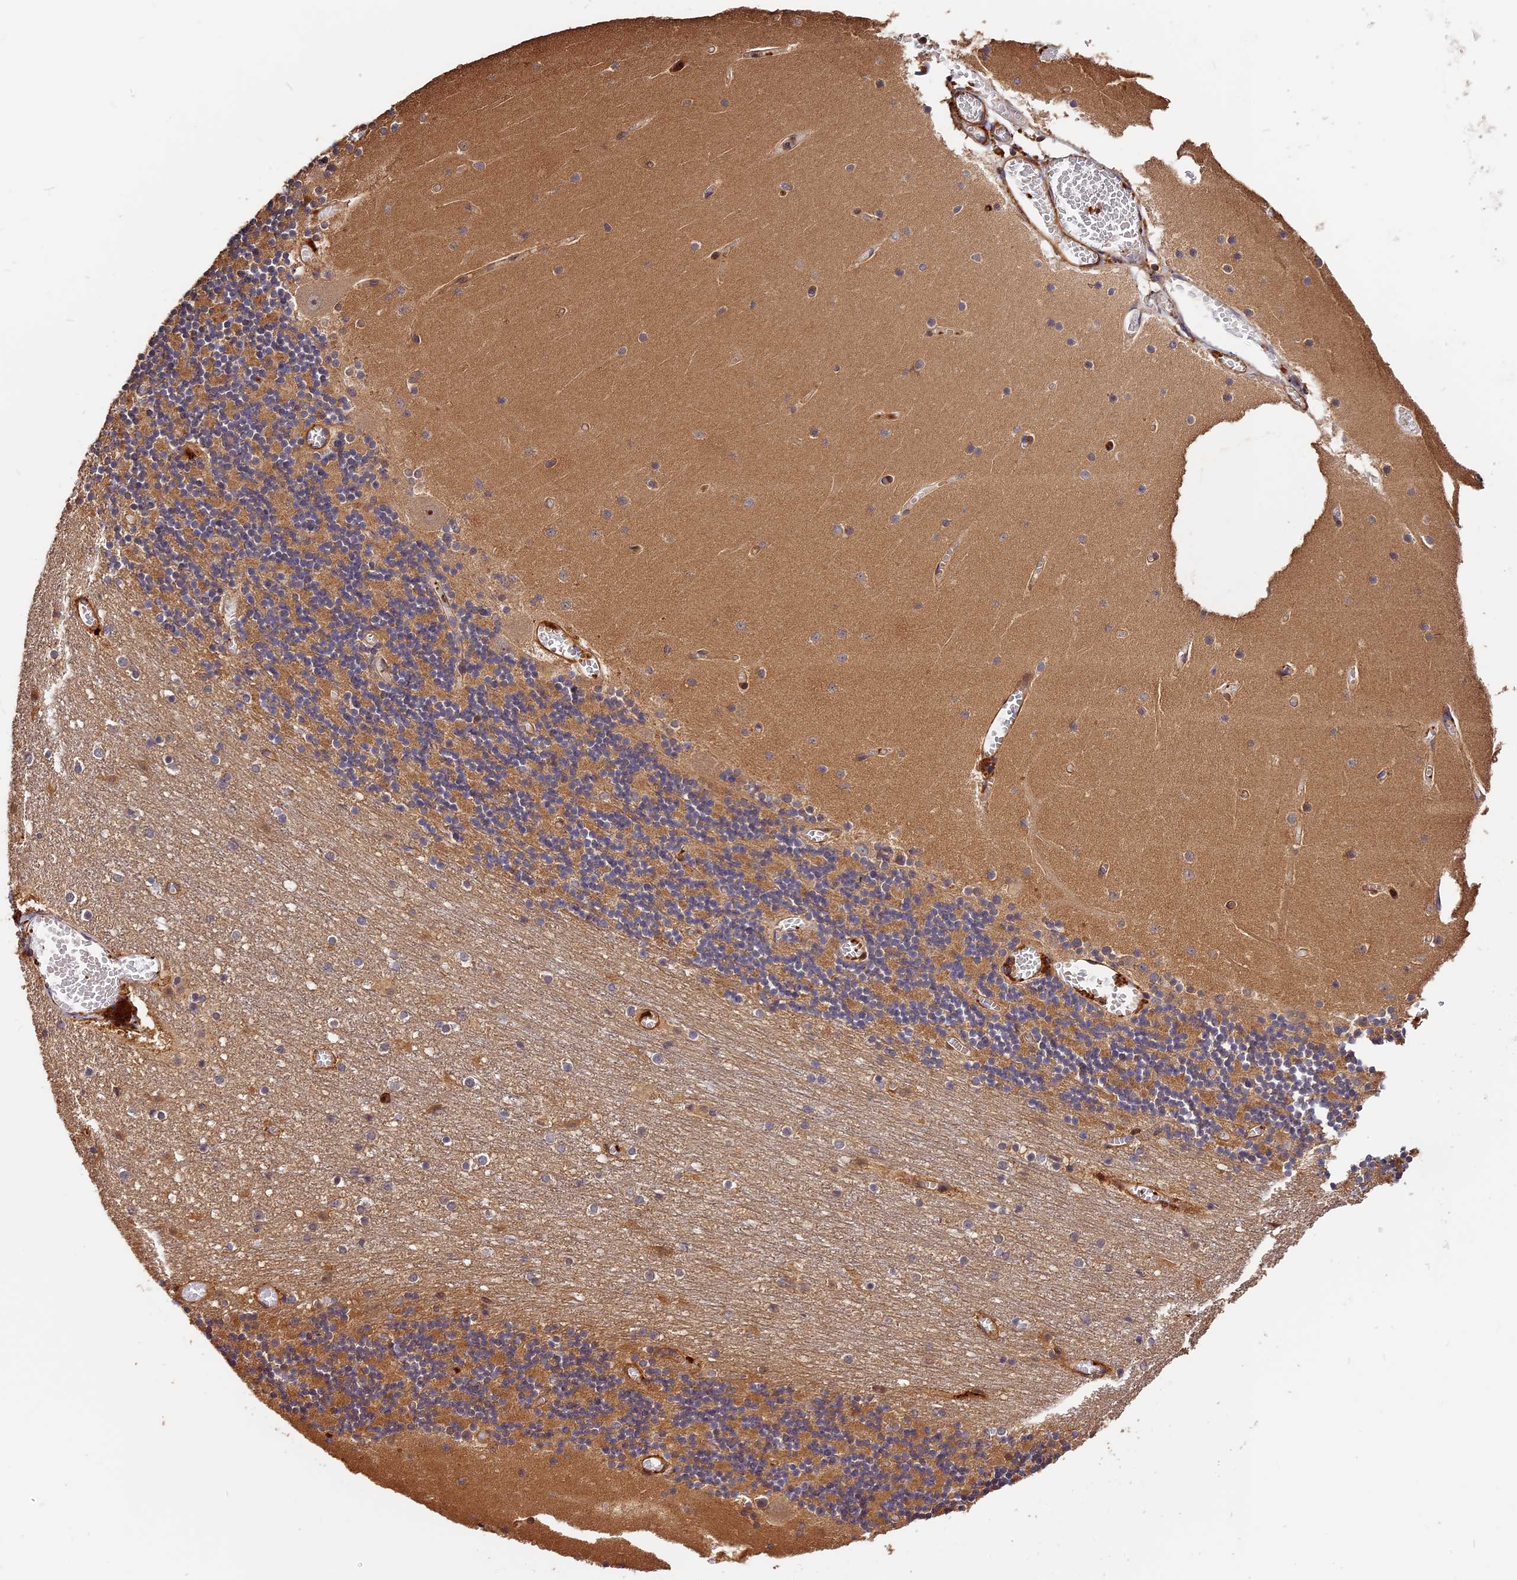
{"staining": {"intensity": "moderate", "quantity": "25%-75%", "location": "cytoplasmic/membranous"}, "tissue": "cerebellum", "cell_type": "Cells in granular layer", "image_type": "normal", "snomed": [{"axis": "morphology", "description": "Normal tissue, NOS"}, {"axis": "topography", "description": "Cerebellum"}], "caption": "Cerebellum stained for a protein (brown) shows moderate cytoplasmic/membranous positive staining in about 25%-75% of cells in granular layer.", "gene": "MMP15", "patient": {"sex": "female", "age": 28}}